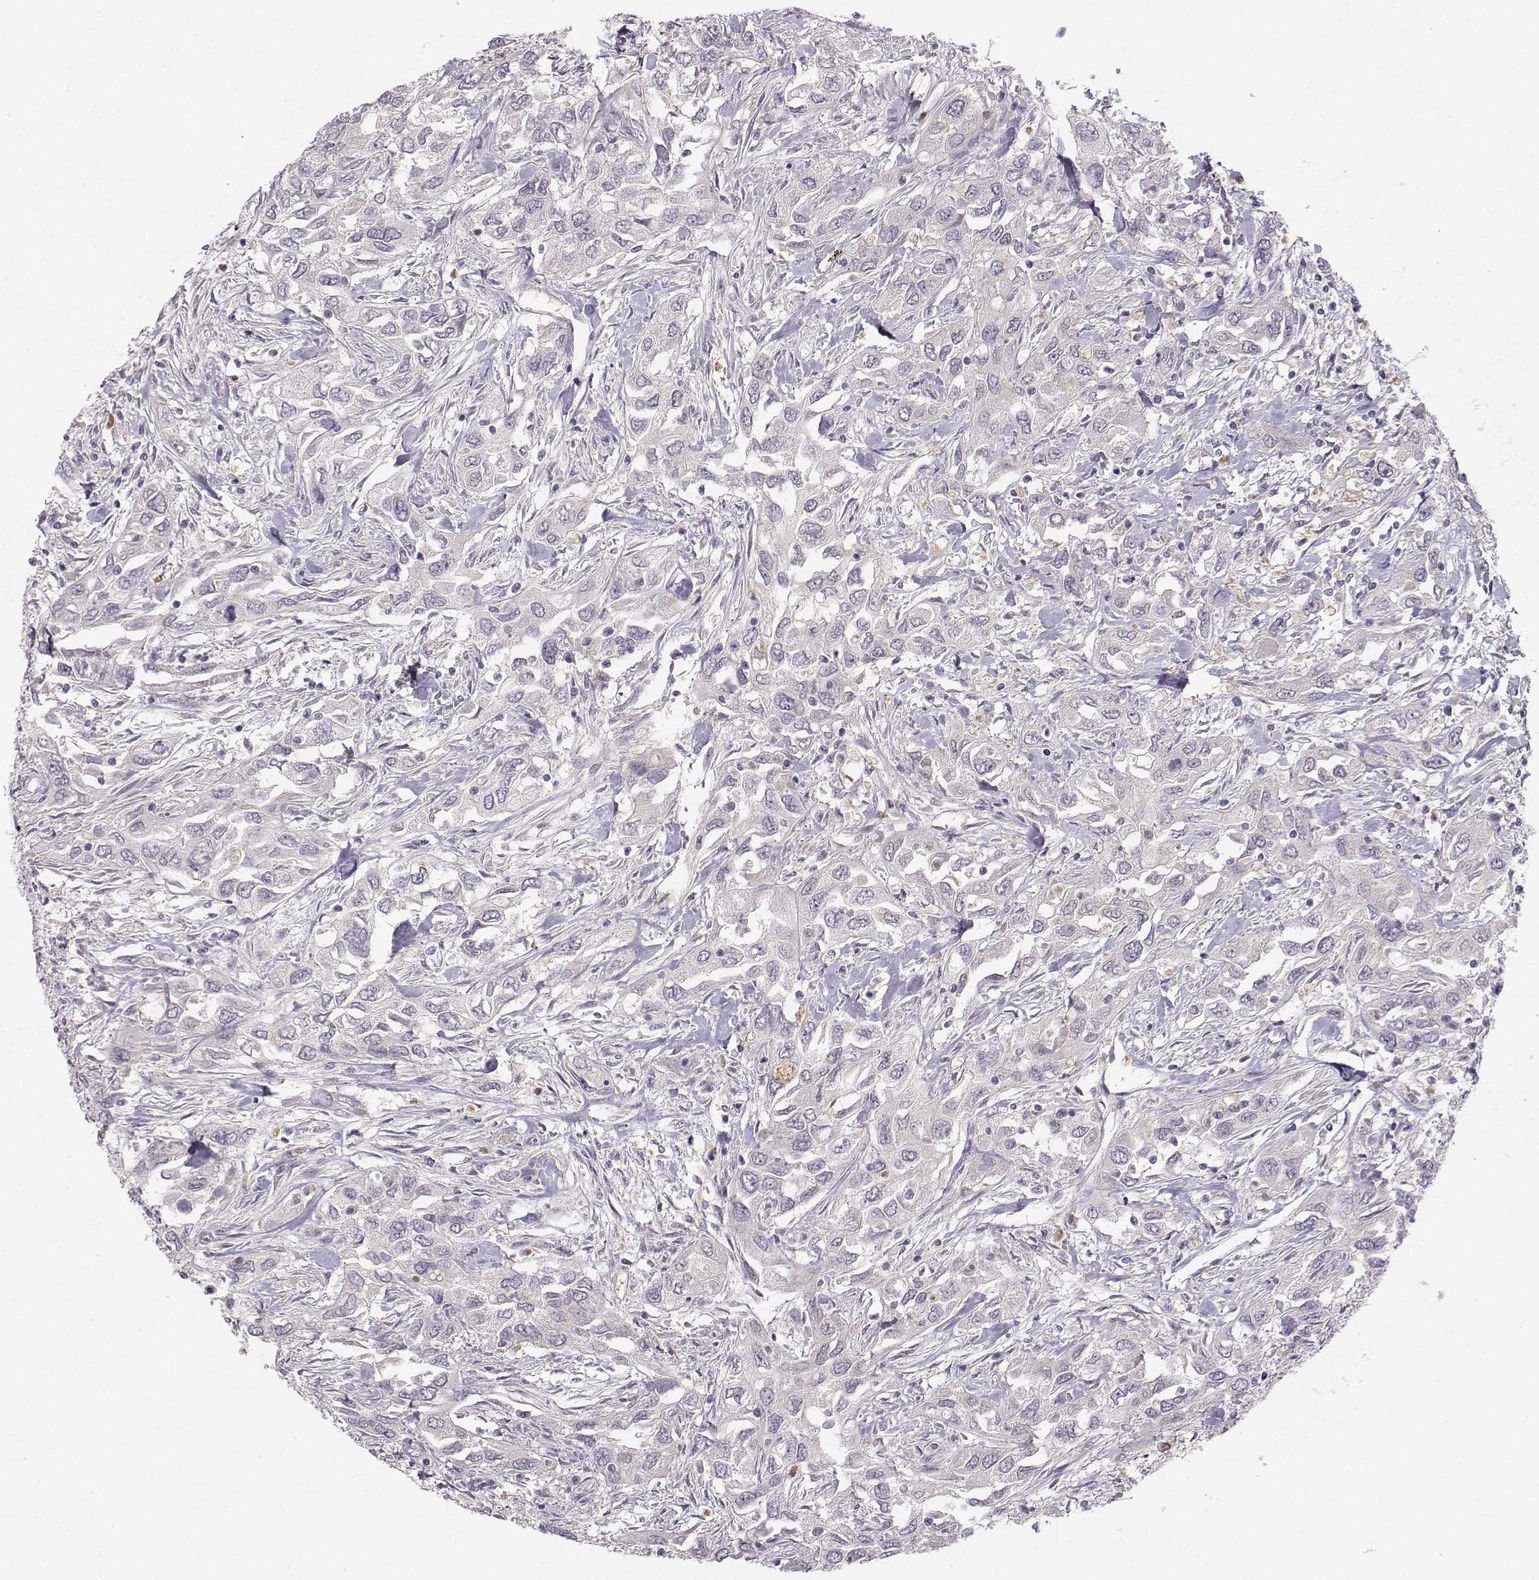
{"staining": {"intensity": "negative", "quantity": "none", "location": "none"}, "tissue": "urothelial cancer", "cell_type": "Tumor cells", "image_type": "cancer", "snomed": [{"axis": "morphology", "description": "Urothelial carcinoma, High grade"}, {"axis": "topography", "description": "Urinary bladder"}], "caption": "A high-resolution micrograph shows immunohistochemistry (IHC) staining of urothelial carcinoma (high-grade), which displays no significant staining in tumor cells. (Immunohistochemistry (ihc), brightfield microscopy, high magnification).", "gene": "OPRD1", "patient": {"sex": "male", "age": 76}}